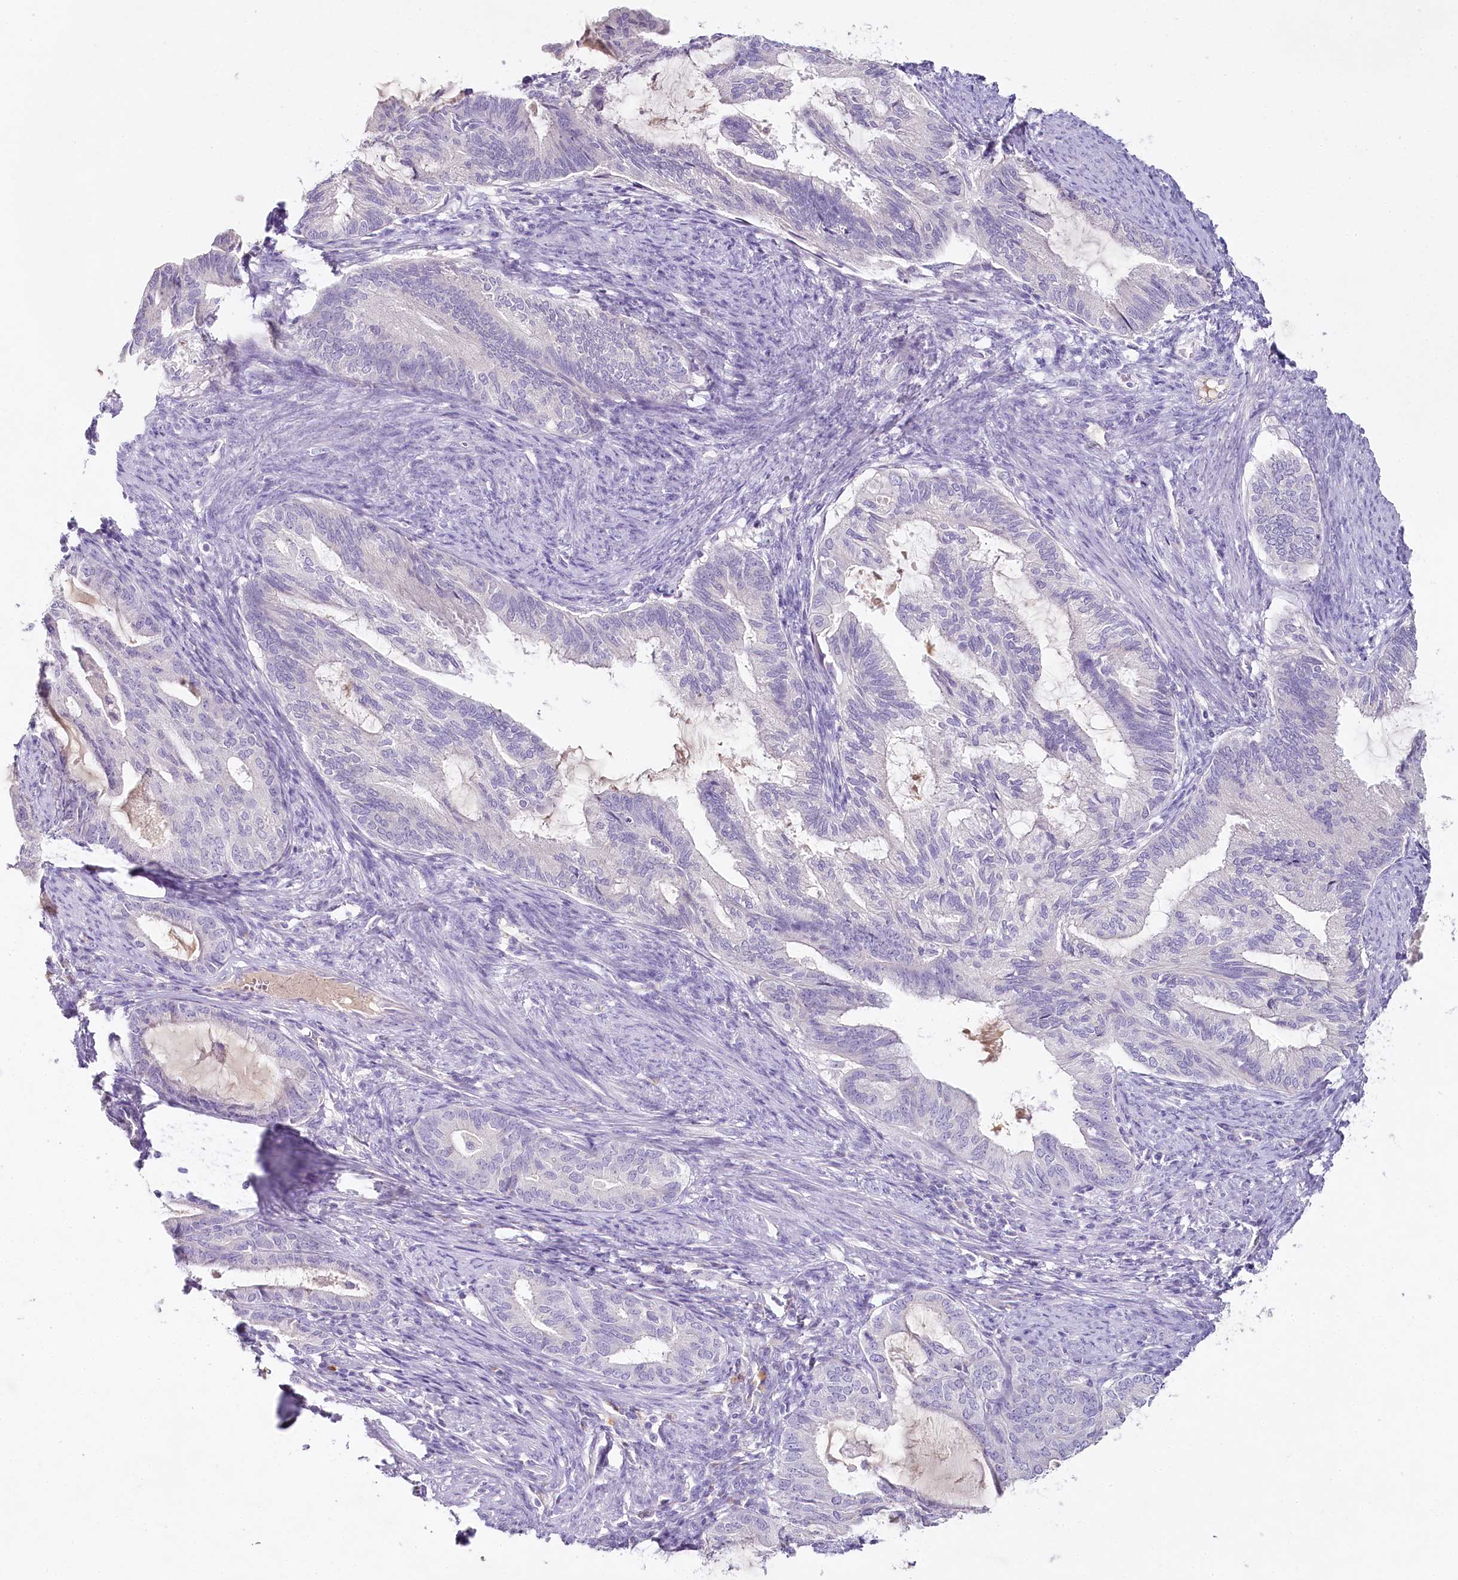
{"staining": {"intensity": "negative", "quantity": "none", "location": "none"}, "tissue": "endometrial cancer", "cell_type": "Tumor cells", "image_type": "cancer", "snomed": [{"axis": "morphology", "description": "Adenocarcinoma, NOS"}, {"axis": "topography", "description": "Endometrium"}], "caption": "High power microscopy image of an immunohistochemistry histopathology image of endometrial cancer (adenocarcinoma), revealing no significant expression in tumor cells.", "gene": "HPD", "patient": {"sex": "female", "age": 86}}